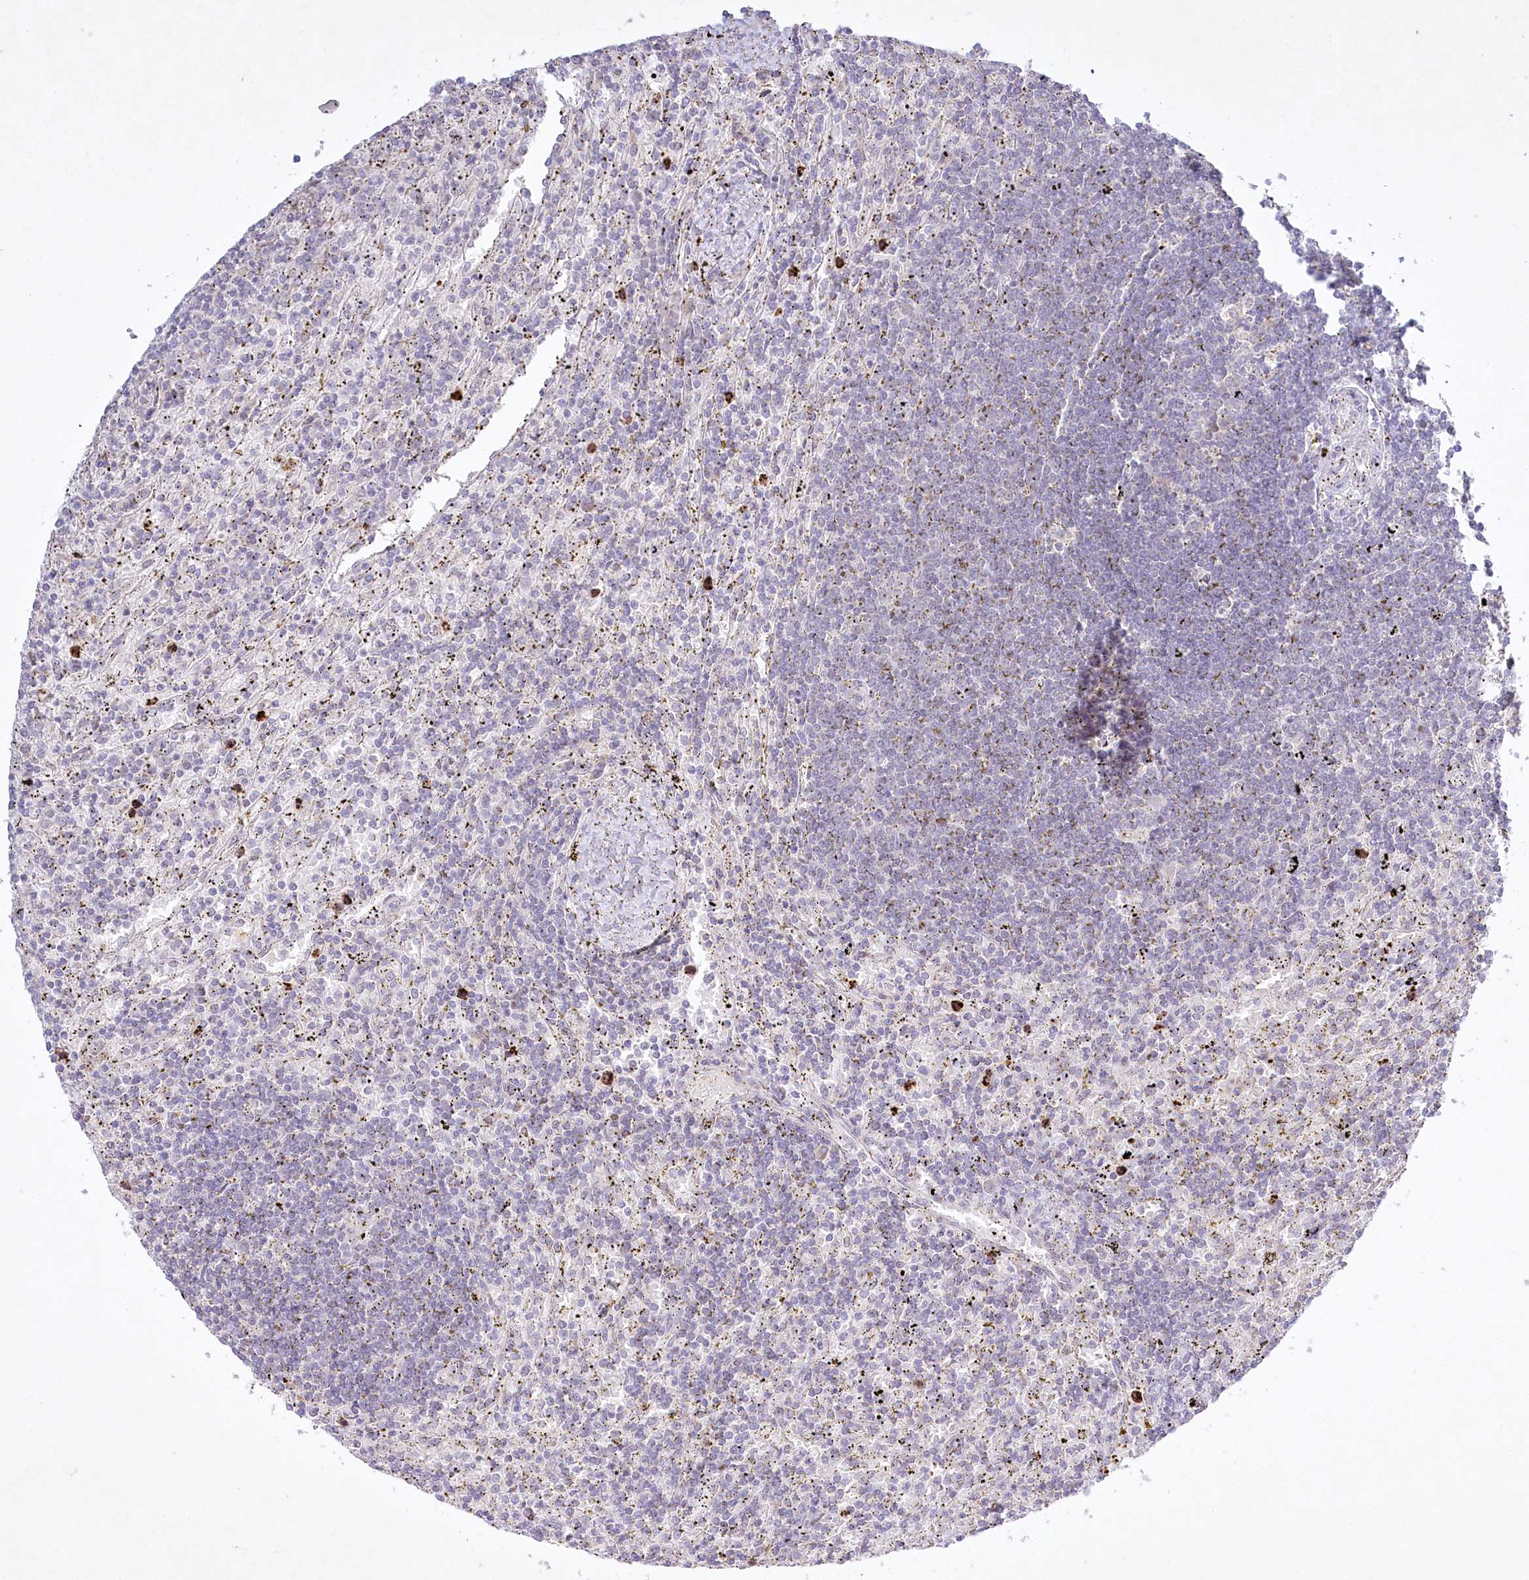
{"staining": {"intensity": "negative", "quantity": "none", "location": "none"}, "tissue": "lymphoma", "cell_type": "Tumor cells", "image_type": "cancer", "snomed": [{"axis": "morphology", "description": "Malignant lymphoma, non-Hodgkin's type, Low grade"}, {"axis": "topography", "description": "Spleen"}], "caption": "Photomicrograph shows no significant protein expression in tumor cells of lymphoma.", "gene": "ABITRAM", "patient": {"sex": "male", "age": 76}}